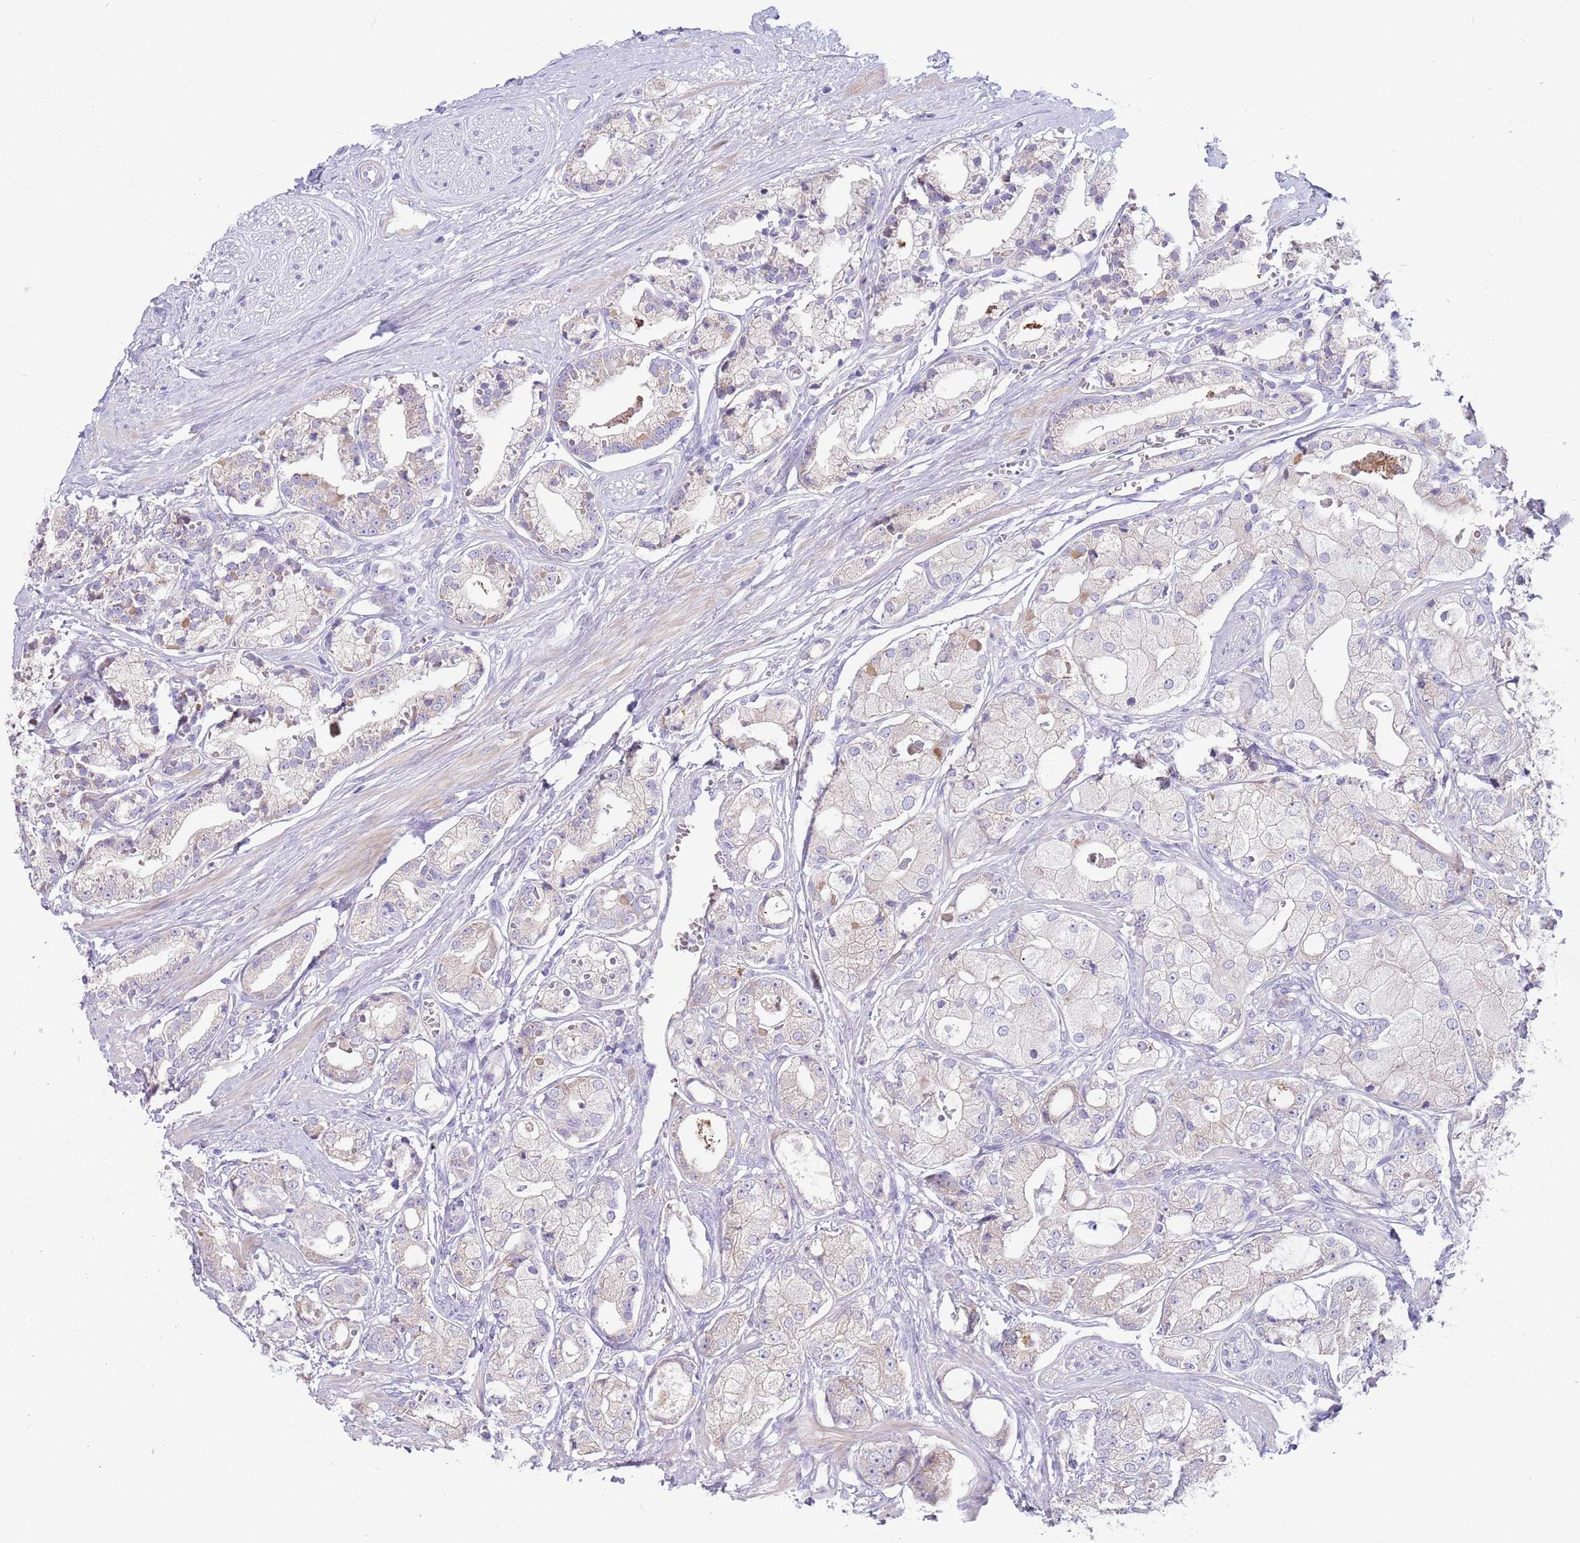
{"staining": {"intensity": "negative", "quantity": "none", "location": "none"}, "tissue": "prostate cancer", "cell_type": "Tumor cells", "image_type": "cancer", "snomed": [{"axis": "morphology", "description": "Adenocarcinoma, High grade"}, {"axis": "topography", "description": "Prostate"}], "caption": "The micrograph demonstrates no staining of tumor cells in prostate cancer (high-grade adenocarcinoma).", "gene": "DDHD1", "patient": {"sex": "male", "age": 71}}